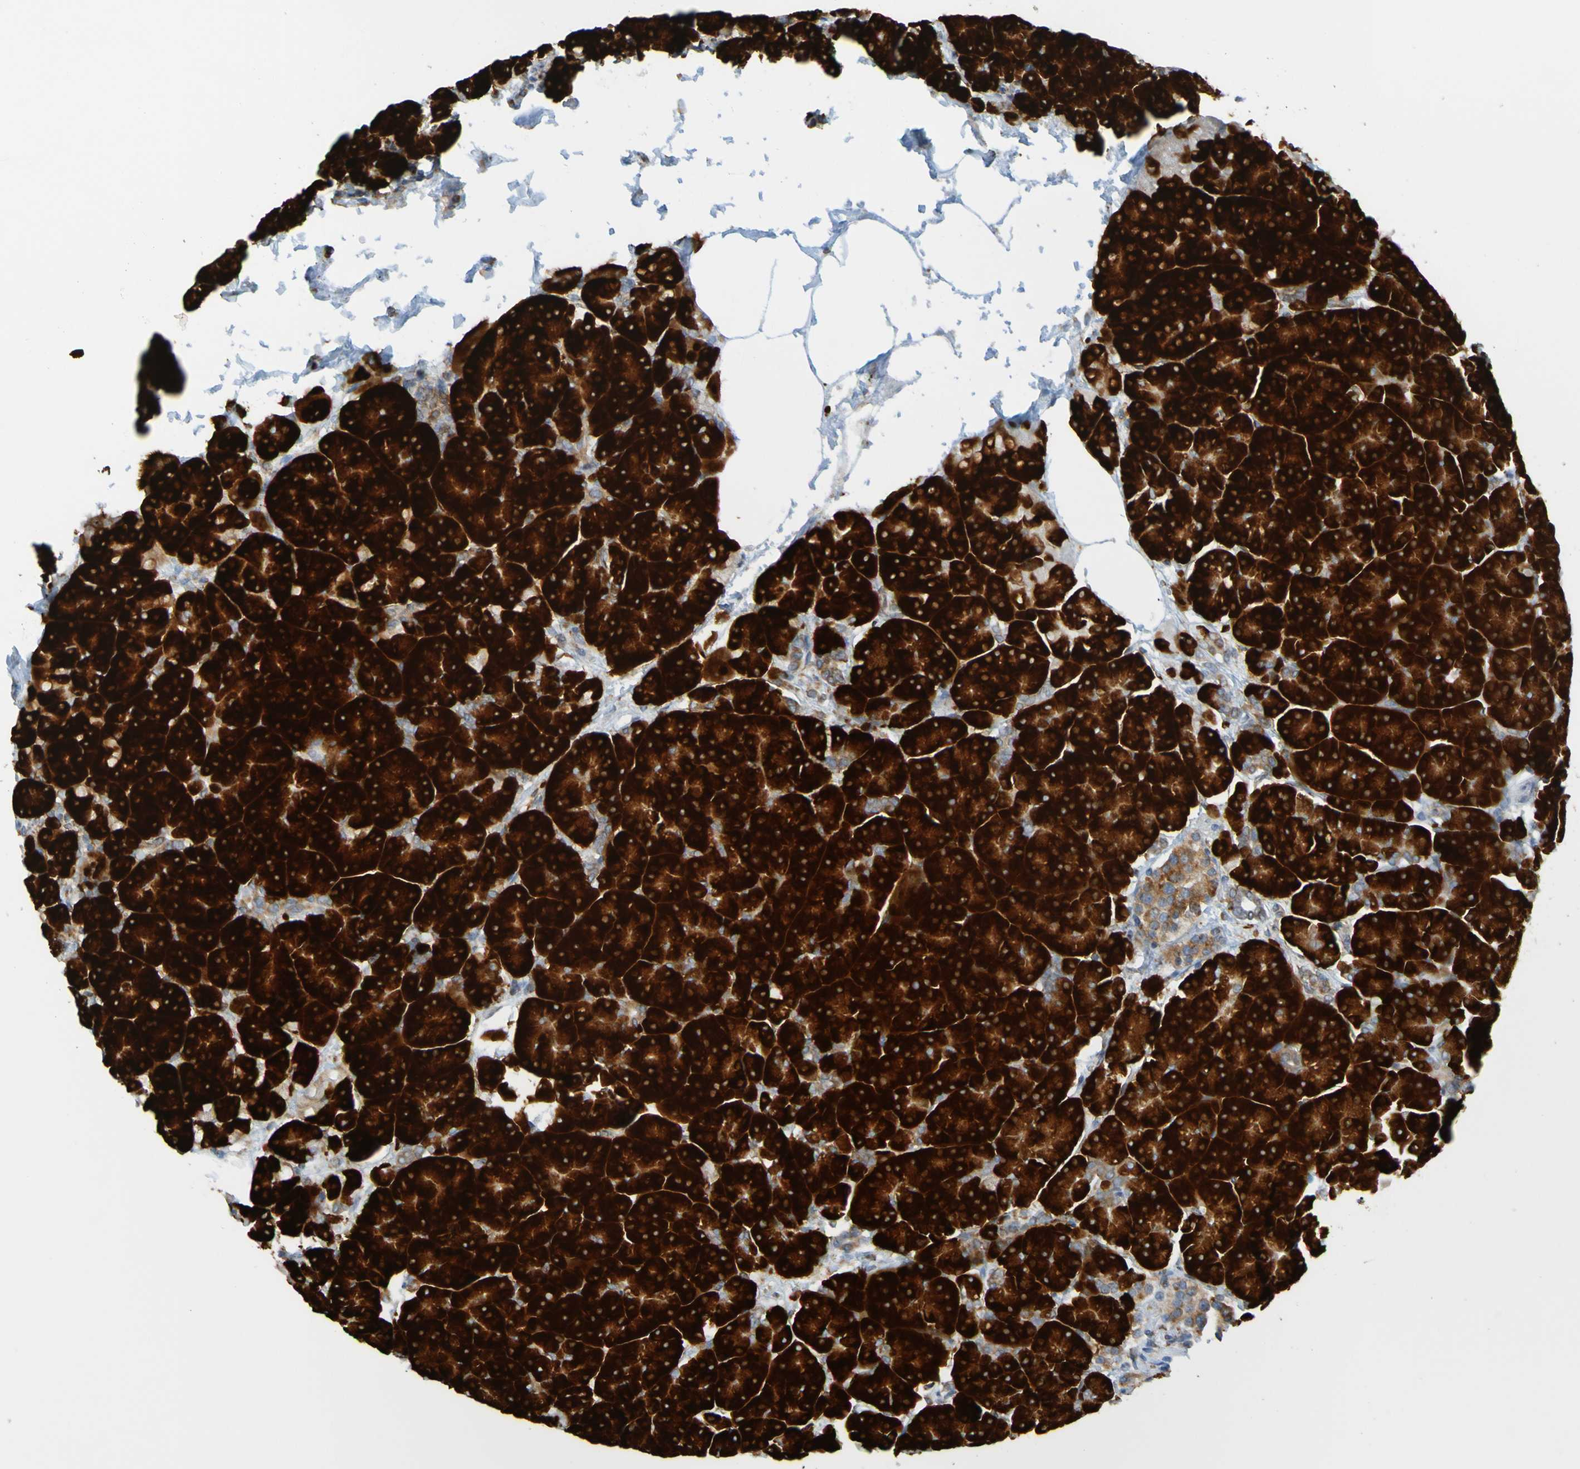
{"staining": {"intensity": "strong", "quantity": ">75%", "location": "cytoplasmic/membranous"}, "tissue": "pancreas", "cell_type": "Exocrine glandular cells", "image_type": "normal", "snomed": [{"axis": "morphology", "description": "Normal tissue, NOS"}, {"axis": "topography", "description": "Pancreas"}], "caption": "High-magnification brightfield microscopy of normal pancreas stained with DAB (3,3'-diaminobenzidine) (brown) and counterstained with hematoxylin (blue). exocrine glandular cells exhibit strong cytoplasmic/membranous staining is seen in about>75% of cells. The protein is shown in brown color, while the nuclei are stained blue.", "gene": "SSR1", "patient": {"sex": "female", "age": 70}}